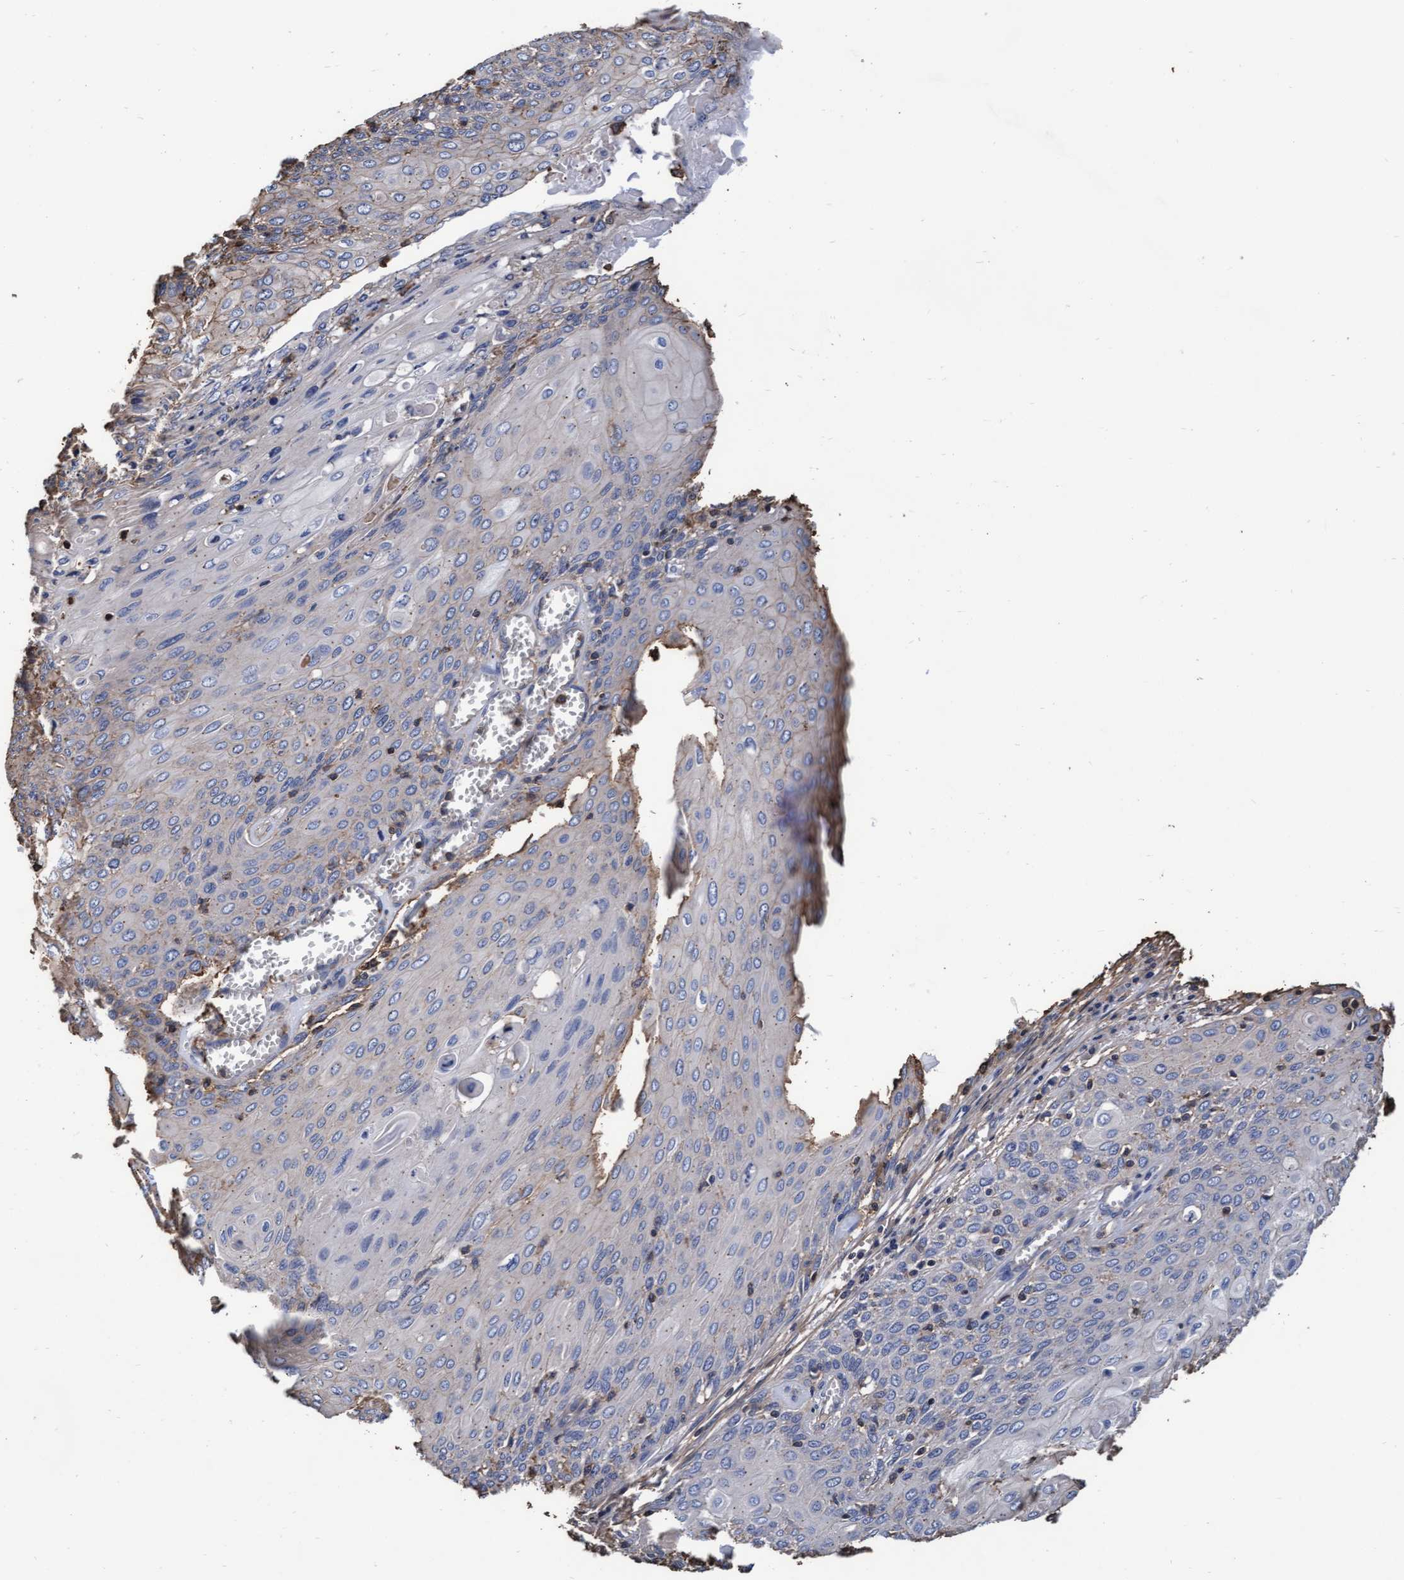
{"staining": {"intensity": "negative", "quantity": "none", "location": "none"}, "tissue": "cervical cancer", "cell_type": "Tumor cells", "image_type": "cancer", "snomed": [{"axis": "morphology", "description": "Squamous cell carcinoma, NOS"}, {"axis": "topography", "description": "Cervix"}], "caption": "Cervical squamous cell carcinoma stained for a protein using immunohistochemistry shows no staining tumor cells.", "gene": "GRHPR", "patient": {"sex": "female", "age": 39}}